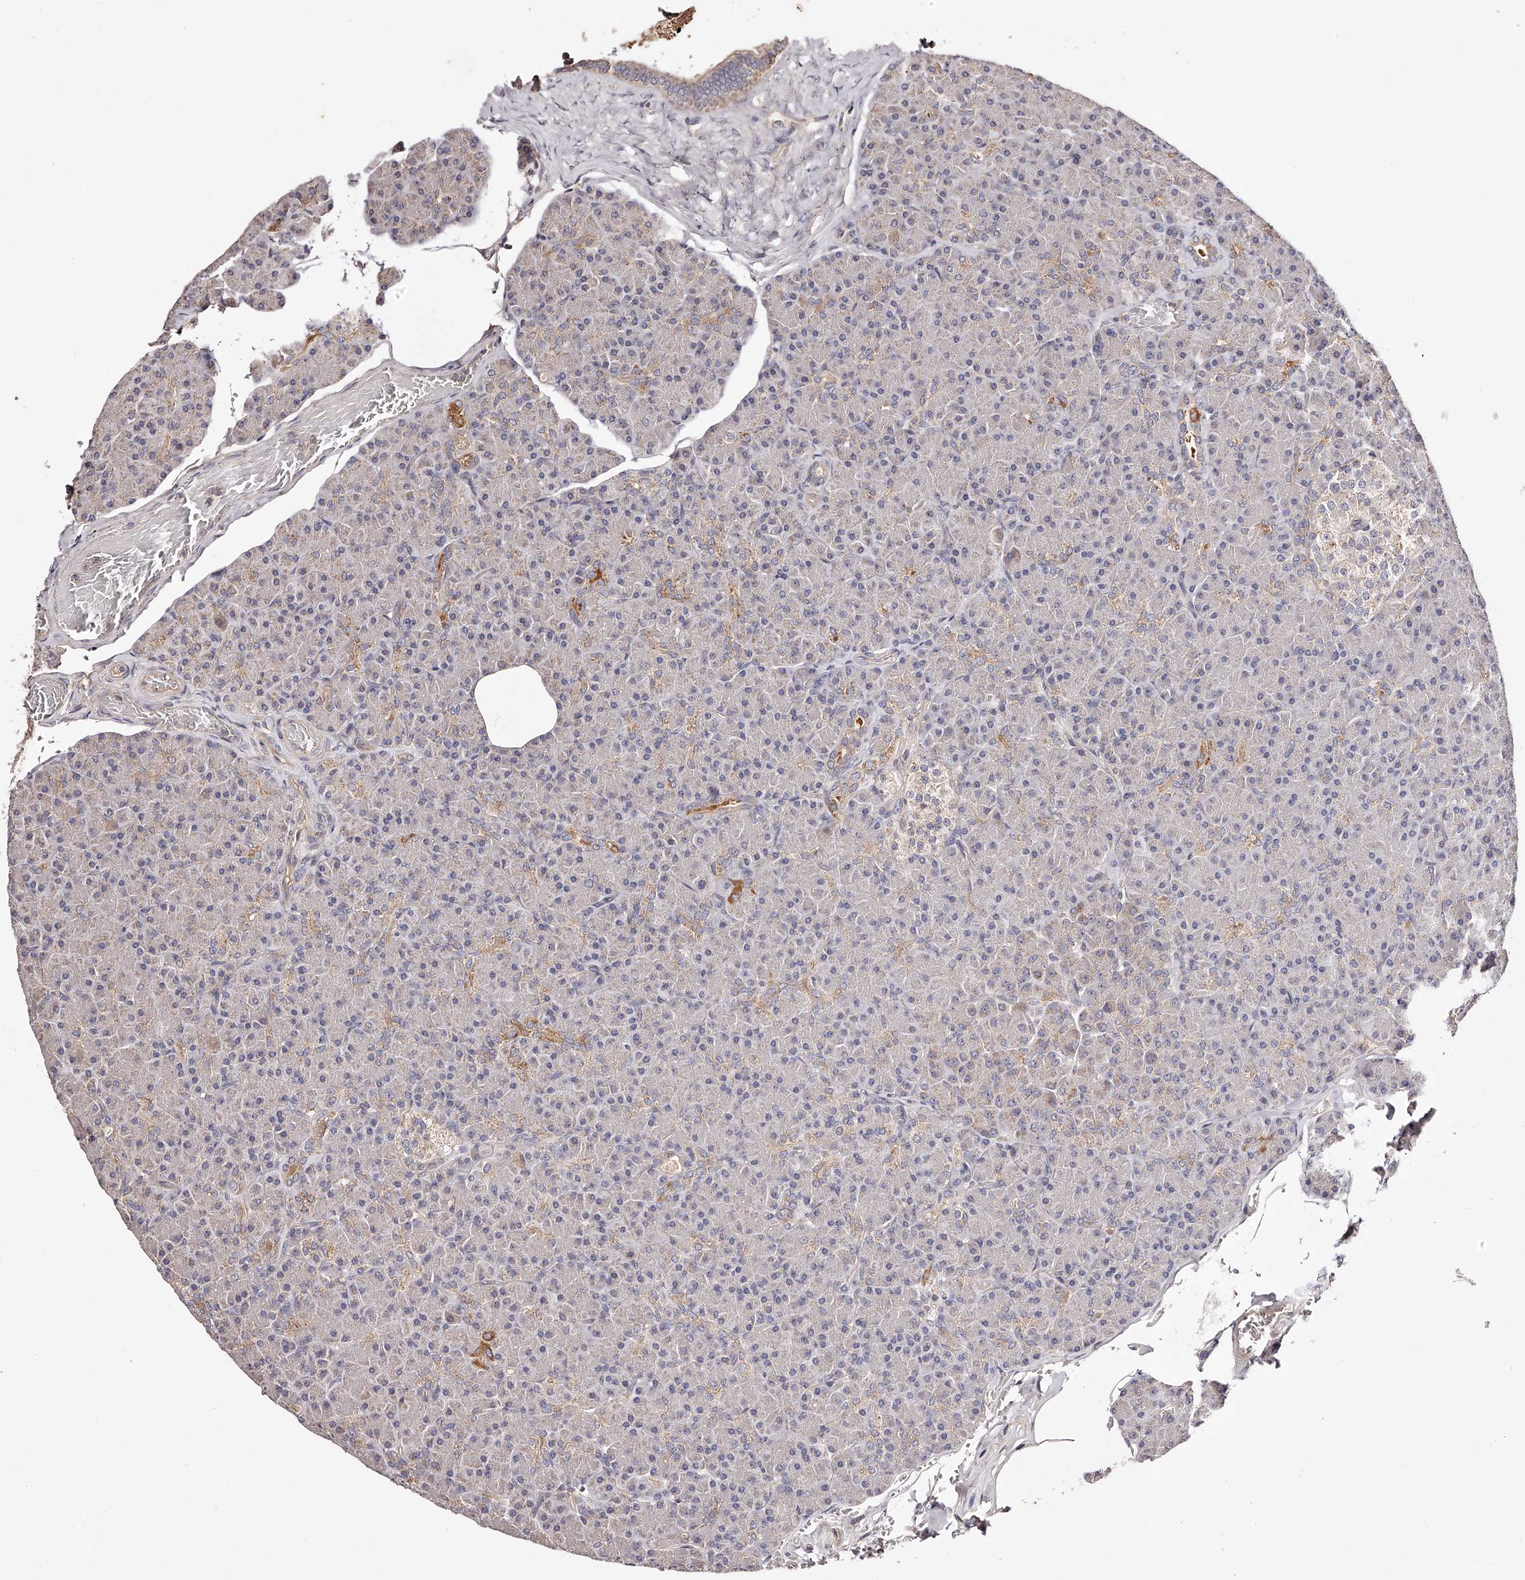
{"staining": {"intensity": "moderate", "quantity": "<25%", "location": "cytoplasmic/membranous"}, "tissue": "pancreas", "cell_type": "Exocrine glandular cells", "image_type": "normal", "snomed": [{"axis": "morphology", "description": "Normal tissue, NOS"}, {"axis": "topography", "description": "Pancreas"}], "caption": "Moderate cytoplasmic/membranous staining is seen in about <25% of exocrine glandular cells in normal pancreas. Immunohistochemistry (ihc) stains the protein in brown and the nuclei are stained blue.", "gene": "USP21", "patient": {"sex": "female", "age": 43}}